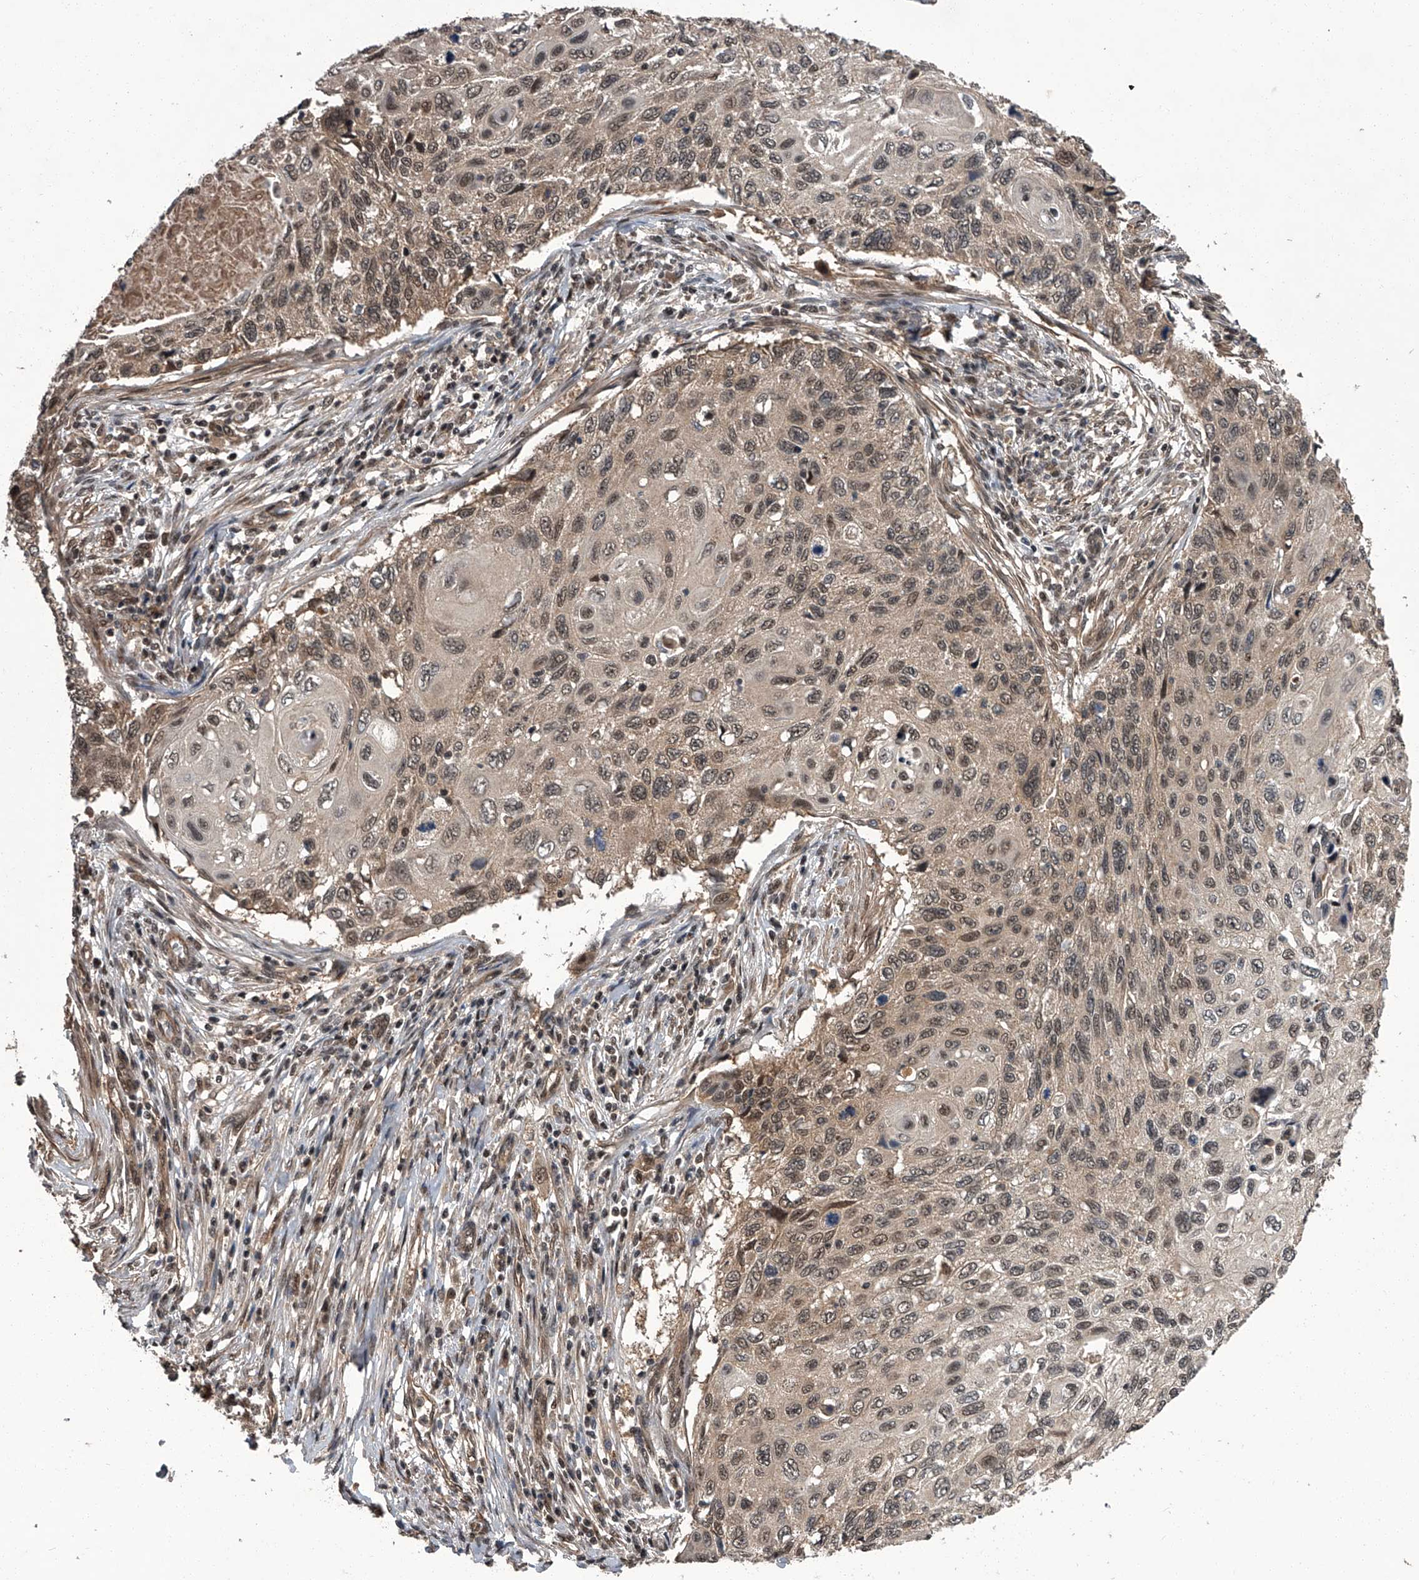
{"staining": {"intensity": "moderate", "quantity": ">75%", "location": "cytoplasmic/membranous,nuclear"}, "tissue": "cervical cancer", "cell_type": "Tumor cells", "image_type": "cancer", "snomed": [{"axis": "morphology", "description": "Squamous cell carcinoma, NOS"}, {"axis": "topography", "description": "Cervix"}], "caption": "A medium amount of moderate cytoplasmic/membranous and nuclear staining is seen in approximately >75% of tumor cells in squamous cell carcinoma (cervical) tissue.", "gene": "SLC12A8", "patient": {"sex": "female", "age": 70}}